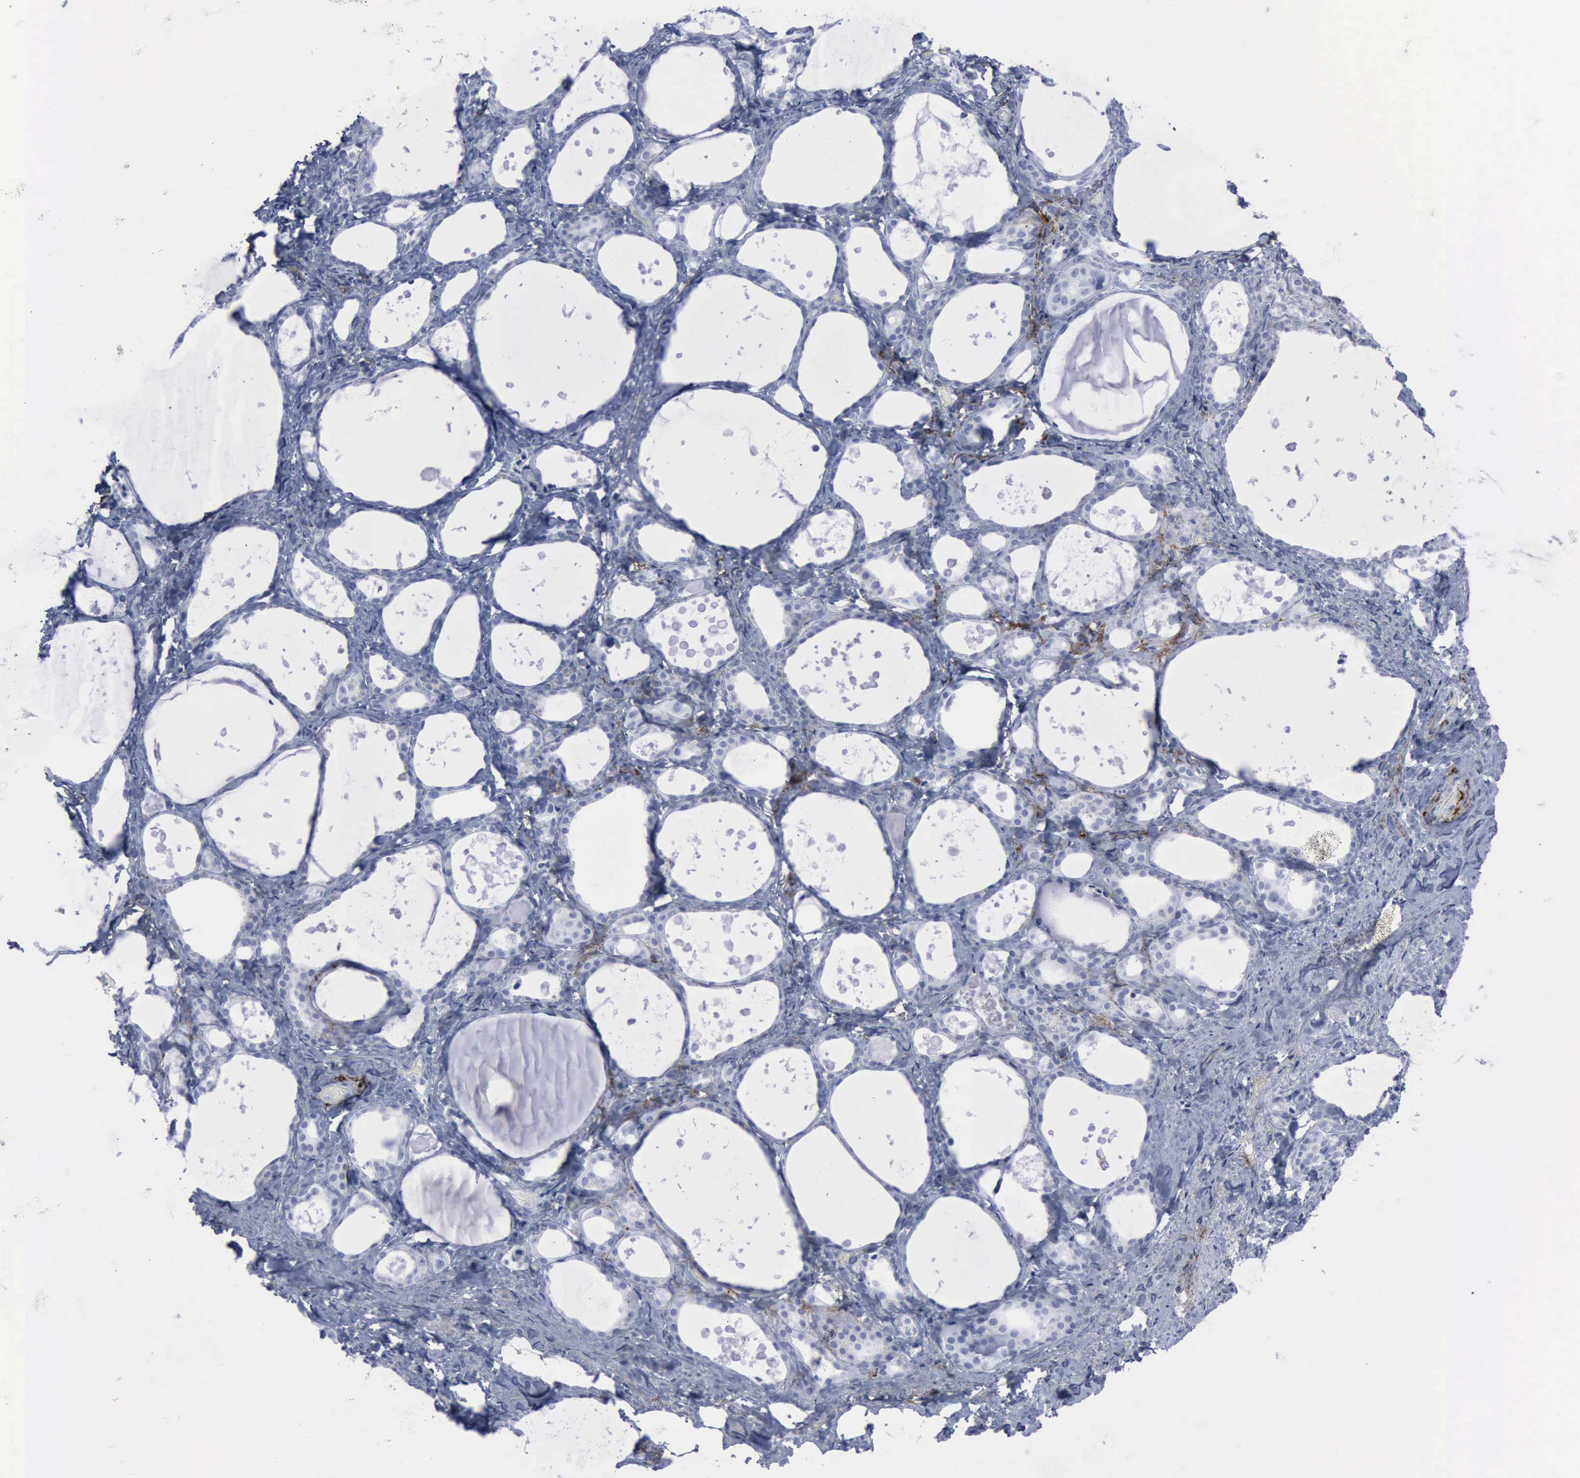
{"staining": {"intensity": "negative", "quantity": "none", "location": "none"}, "tissue": "thyroid gland", "cell_type": "Glandular cells", "image_type": "normal", "snomed": [{"axis": "morphology", "description": "Normal tissue, NOS"}, {"axis": "topography", "description": "Thyroid gland"}], "caption": "A histopathology image of human thyroid gland is negative for staining in glandular cells. (Stains: DAB IHC with hematoxylin counter stain, Microscopy: brightfield microscopy at high magnification).", "gene": "NGFR", "patient": {"sex": "female", "age": 75}}